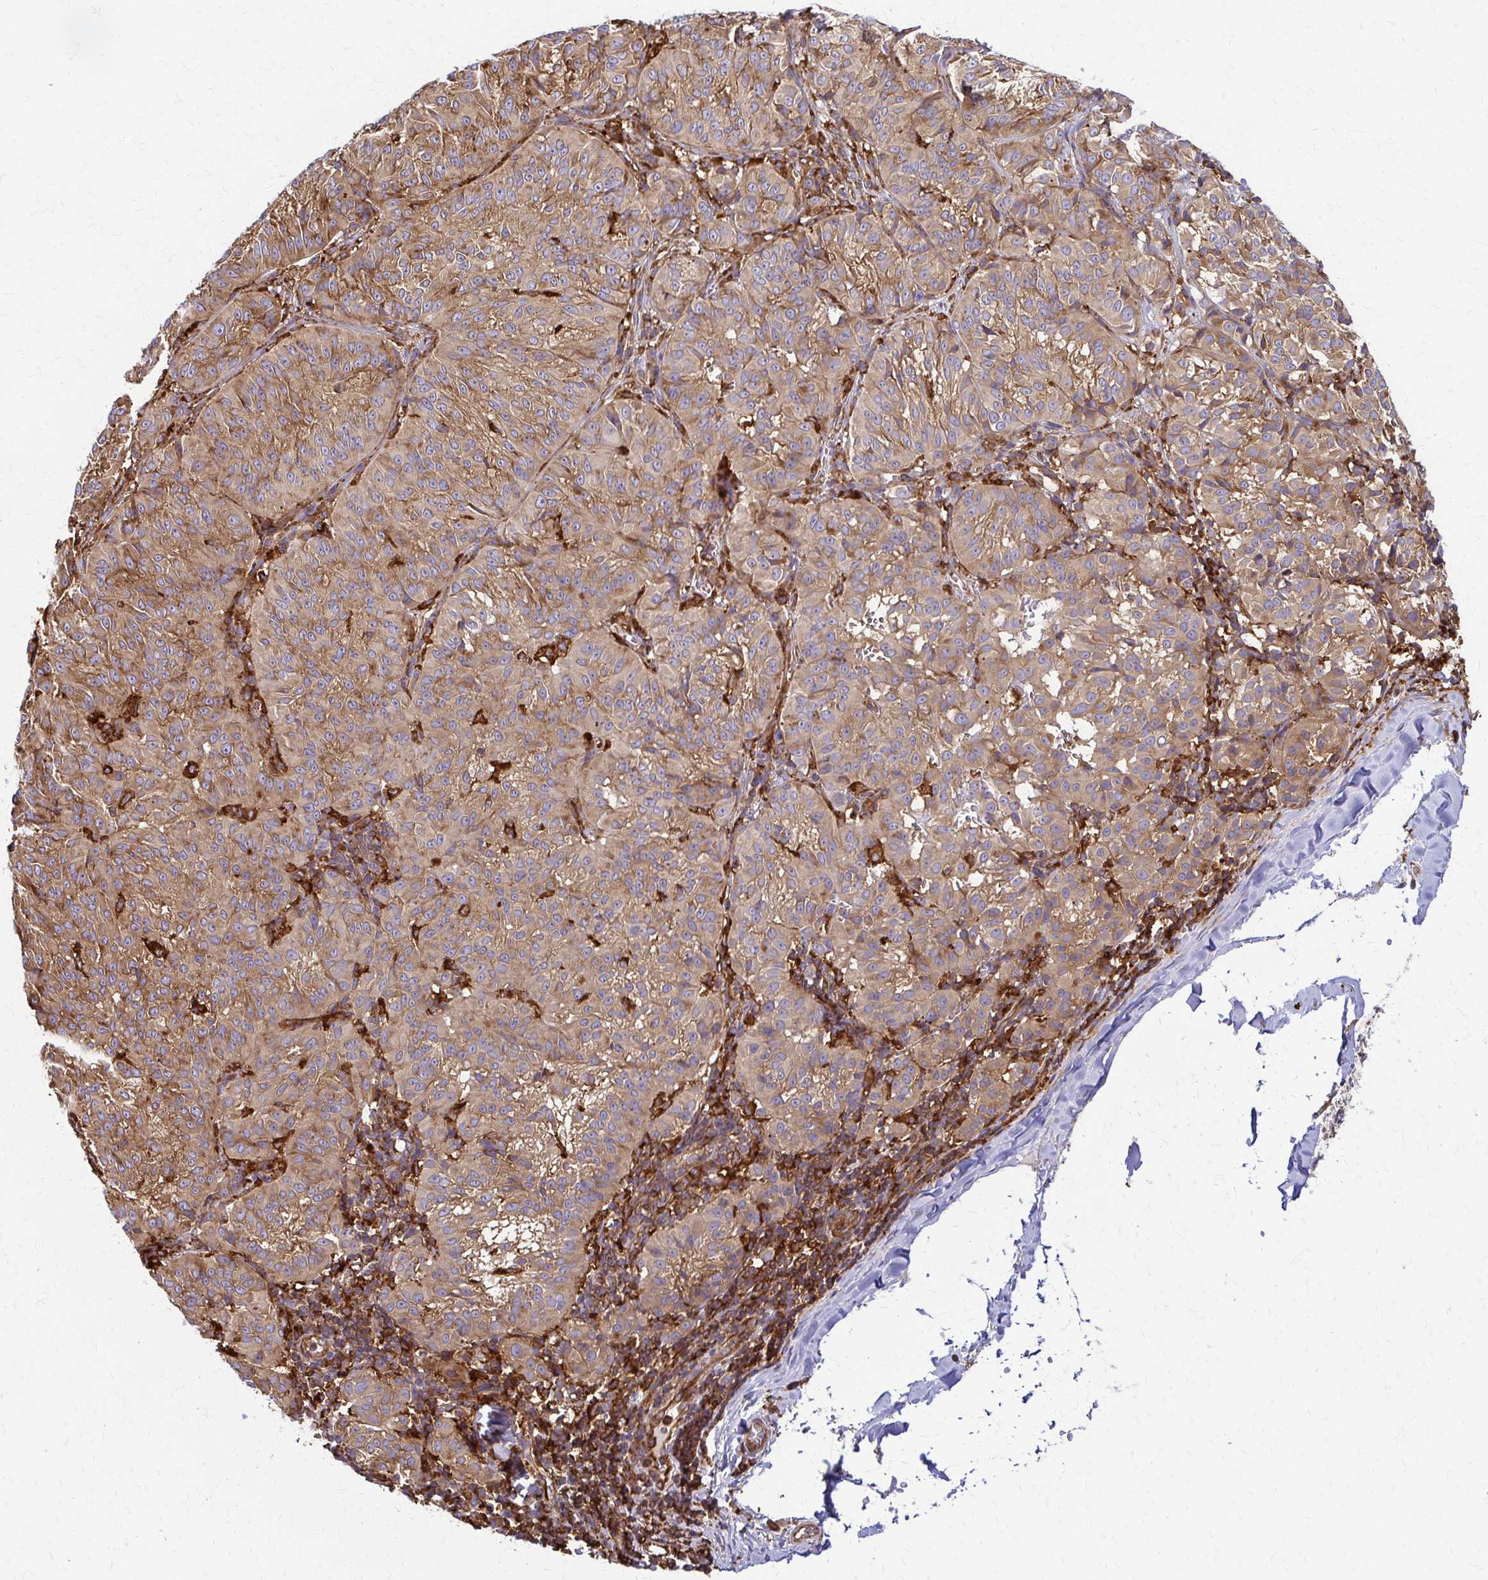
{"staining": {"intensity": "moderate", "quantity": ">75%", "location": "cytoplasmic/membranous"}, "tissue": "melanoma", "cell_type": "Tumor cells", "image_type": "cancer", "snomed": [{"axis": "morphology", "description": "Malignant melanoma, NOS"}, {"axis": "topography", "description": "Skin"}], "caption": "A brown stain highlights moderate cytoplasmic/membranous expression of a protein in human melanoma tumor cells. The protein of interest is stained brown, and the nuclei are stained in blue (DAB (3,3'-diaminobenzidine) IHC with brightfield microscopy, high magnification).", "gene": "WASF2", "patient": {"sex": "female", "age": 72}}